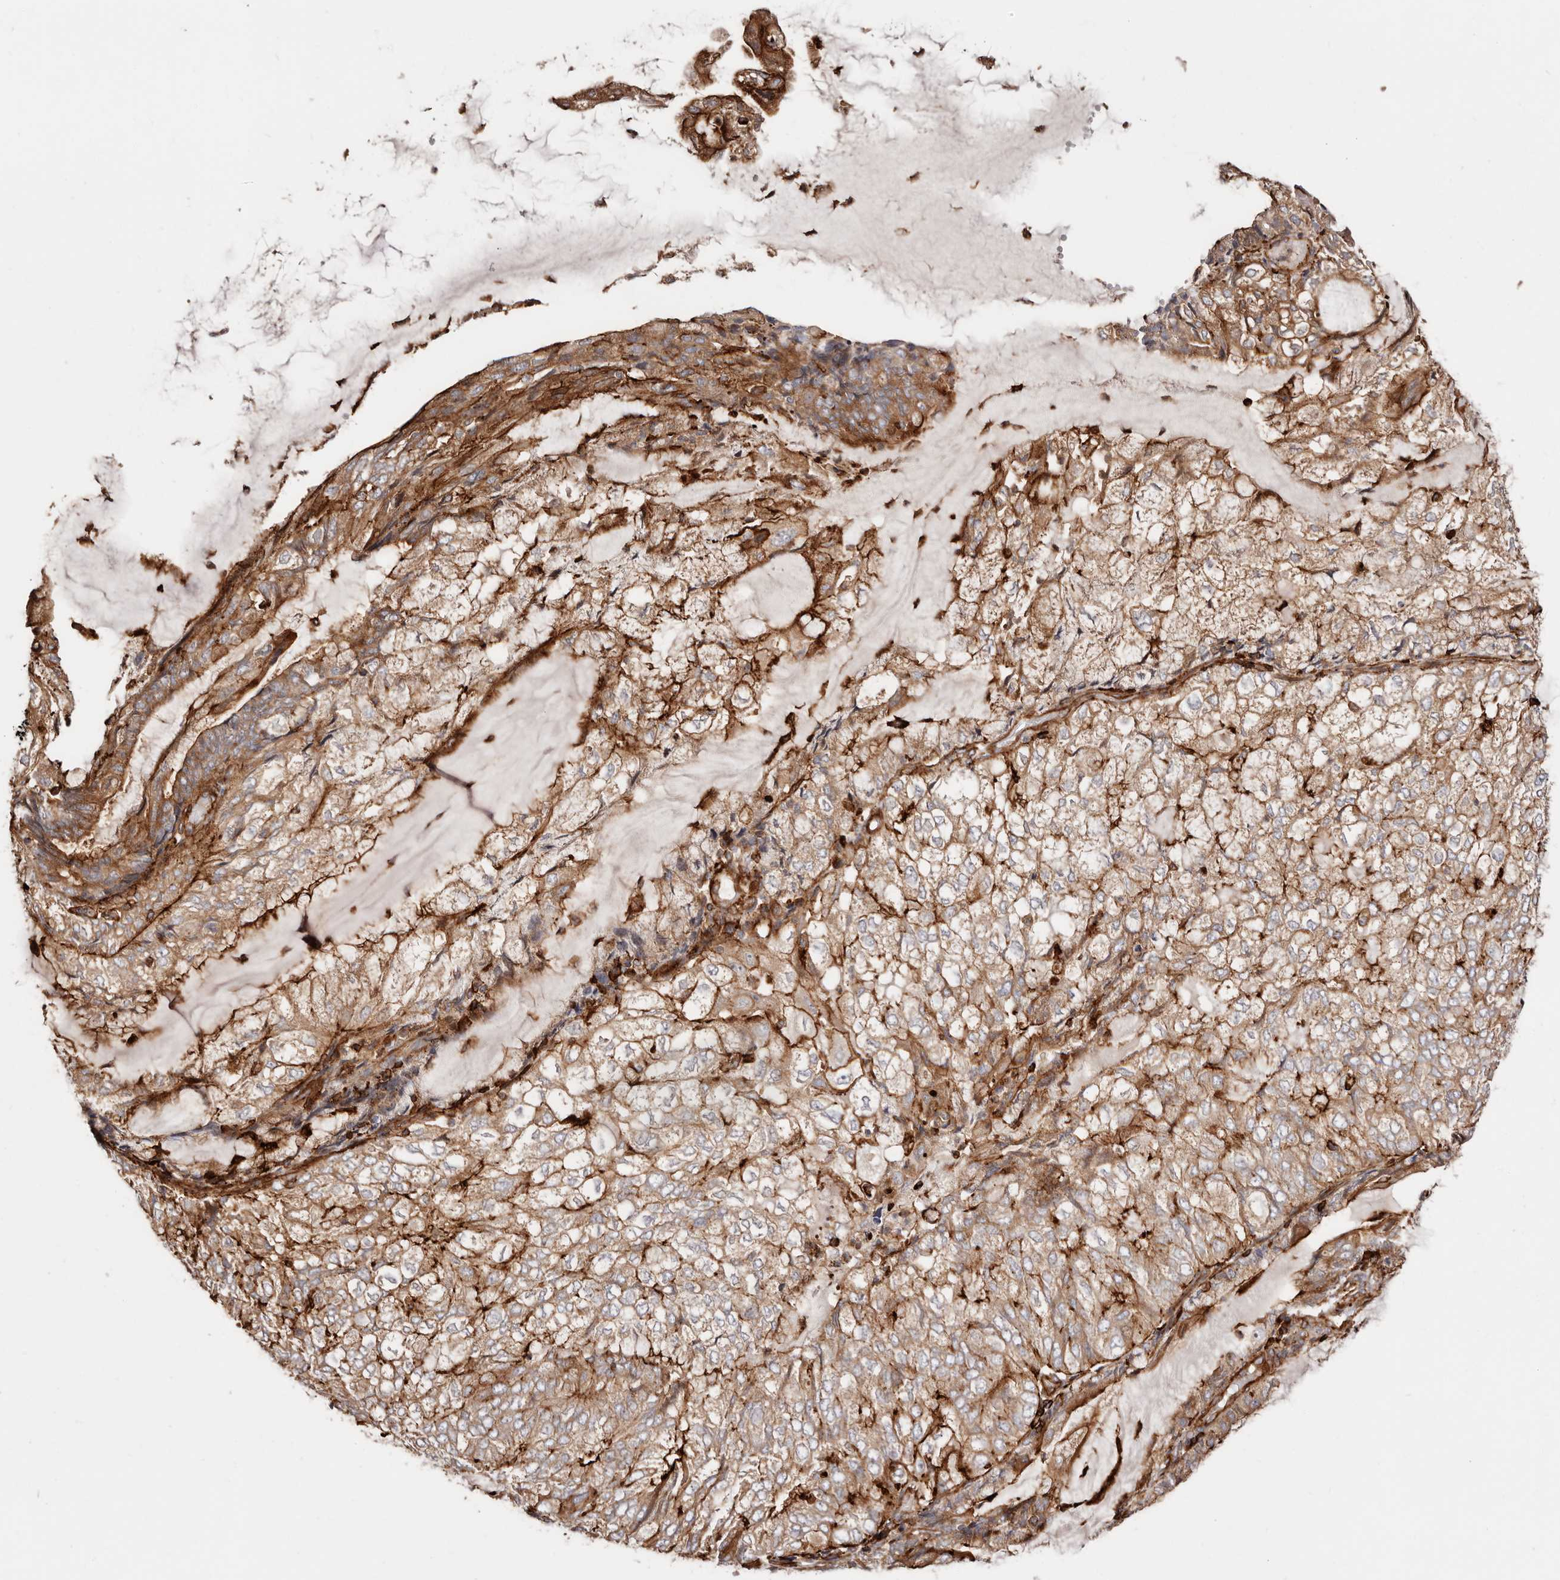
{"staining": {"intensity": "strong", "quantity": "25%-75%", "location": "cytoplasmic/membranous"}, "tissue": "endometrial cancer", "cell_type": "Tumor cells", "image_type": "cancer", "snomed": [{"axis": "morphology", "description": "Adenocarcinoma, NOS"}, {"axis": "topography", "description": "Endometrium"}], "caption": "Human endometrial adenocarcinoma stained with a brown dye reveals strong cytoplasmic/membranous positive positivity in about 25%-75% of tumor cells.", "gene": "PTPN22", "patient": {"sex": "female", "age": 81}}